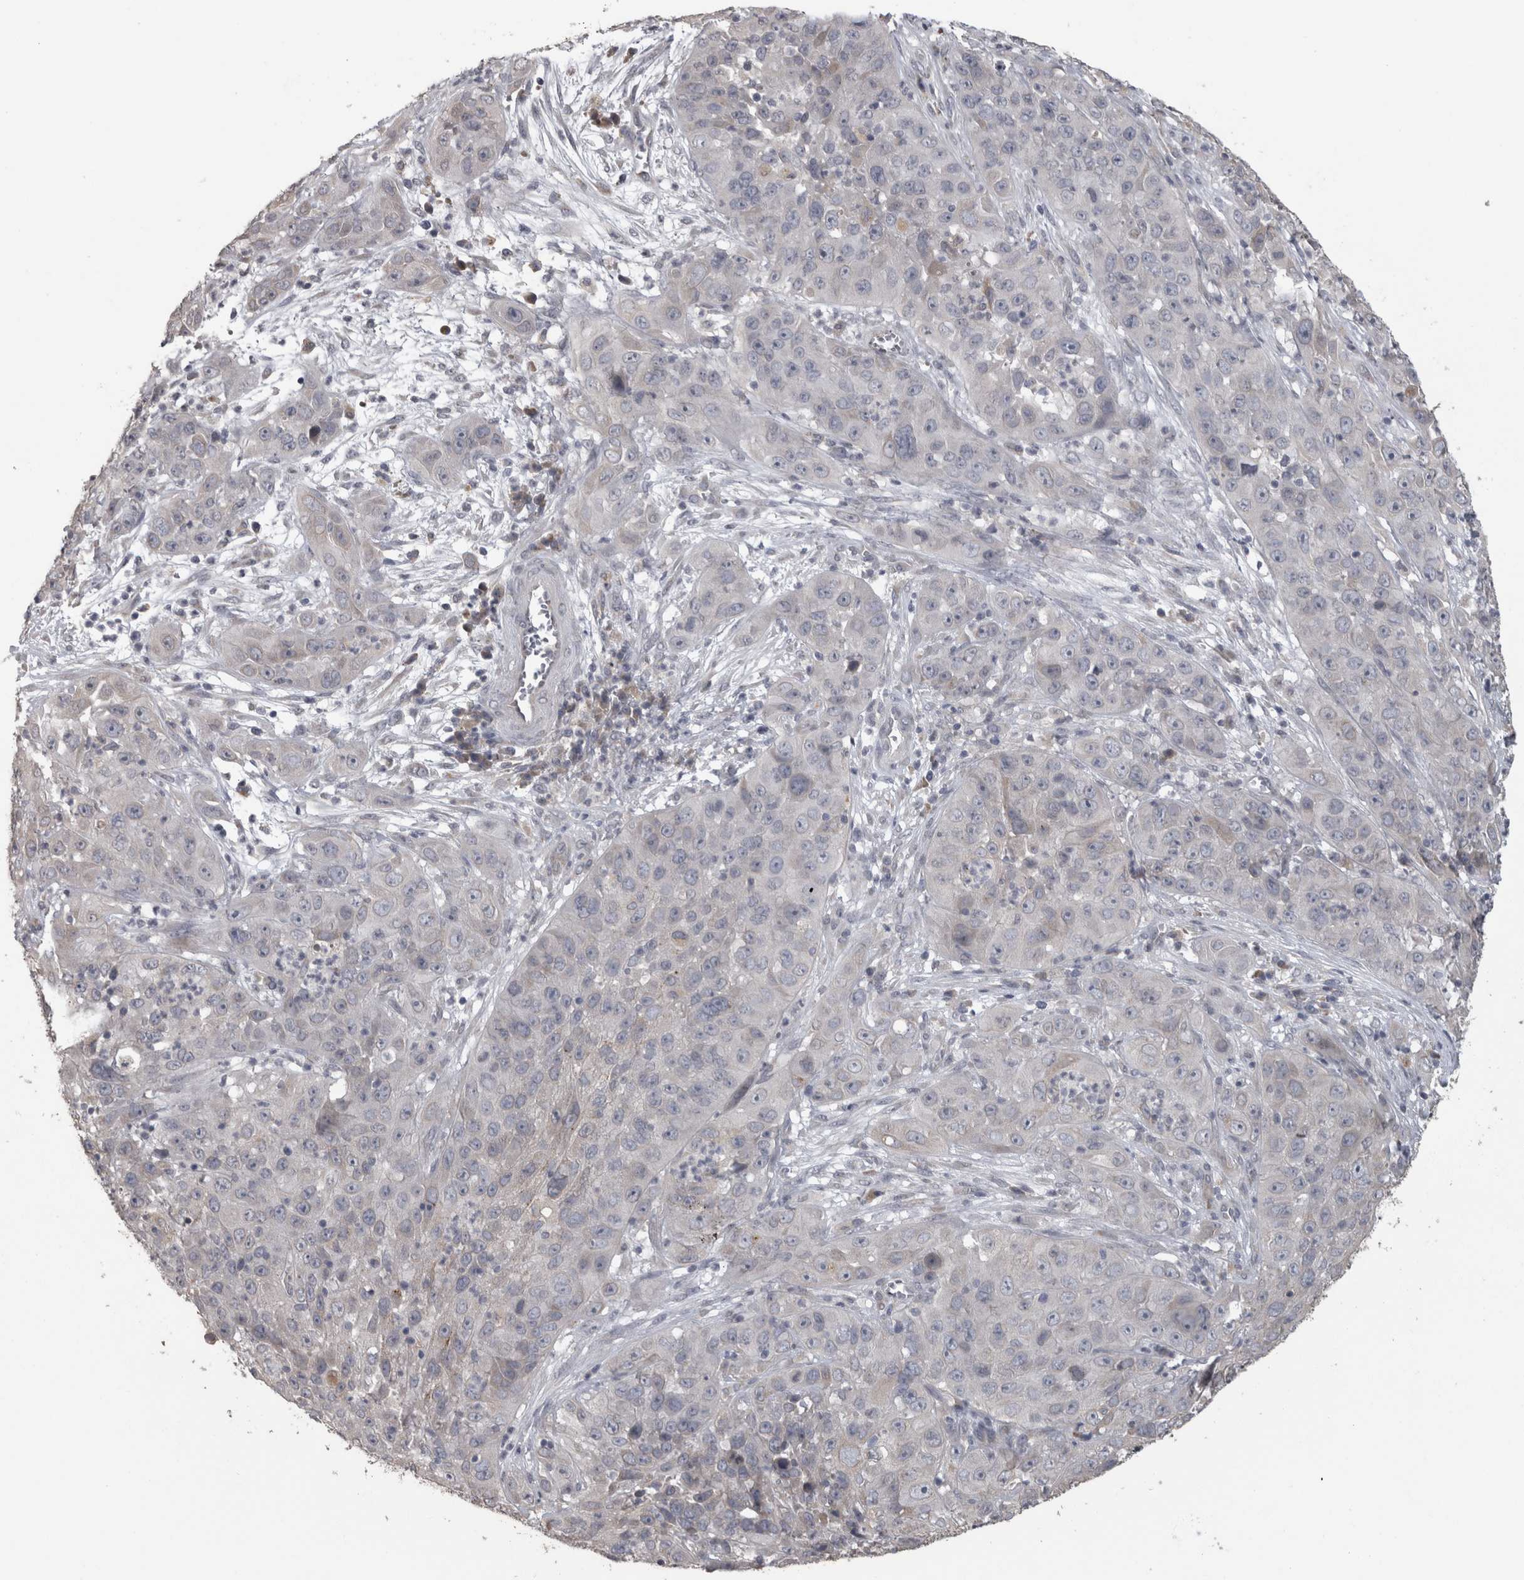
{"staining": {"intensity": "negative", "quantity": "none", "location": "none"}, "tissue": "cervical cancer", "cell_type": "Tumor cells", "image_type": "cancer", "snomed": [{"axis": "morphology", "description": "Squamous cell carcinoma, NOS"}, {"axis": "topography", "description": "Cervix"}], "caption": "This is a image of immunohistochemistry (IHC) staining of cervical squamous cell carcinoma, which shows no staining in tumor cells.", "gene": "RAB29", "patient": {"sex": "female", "age": 32}}